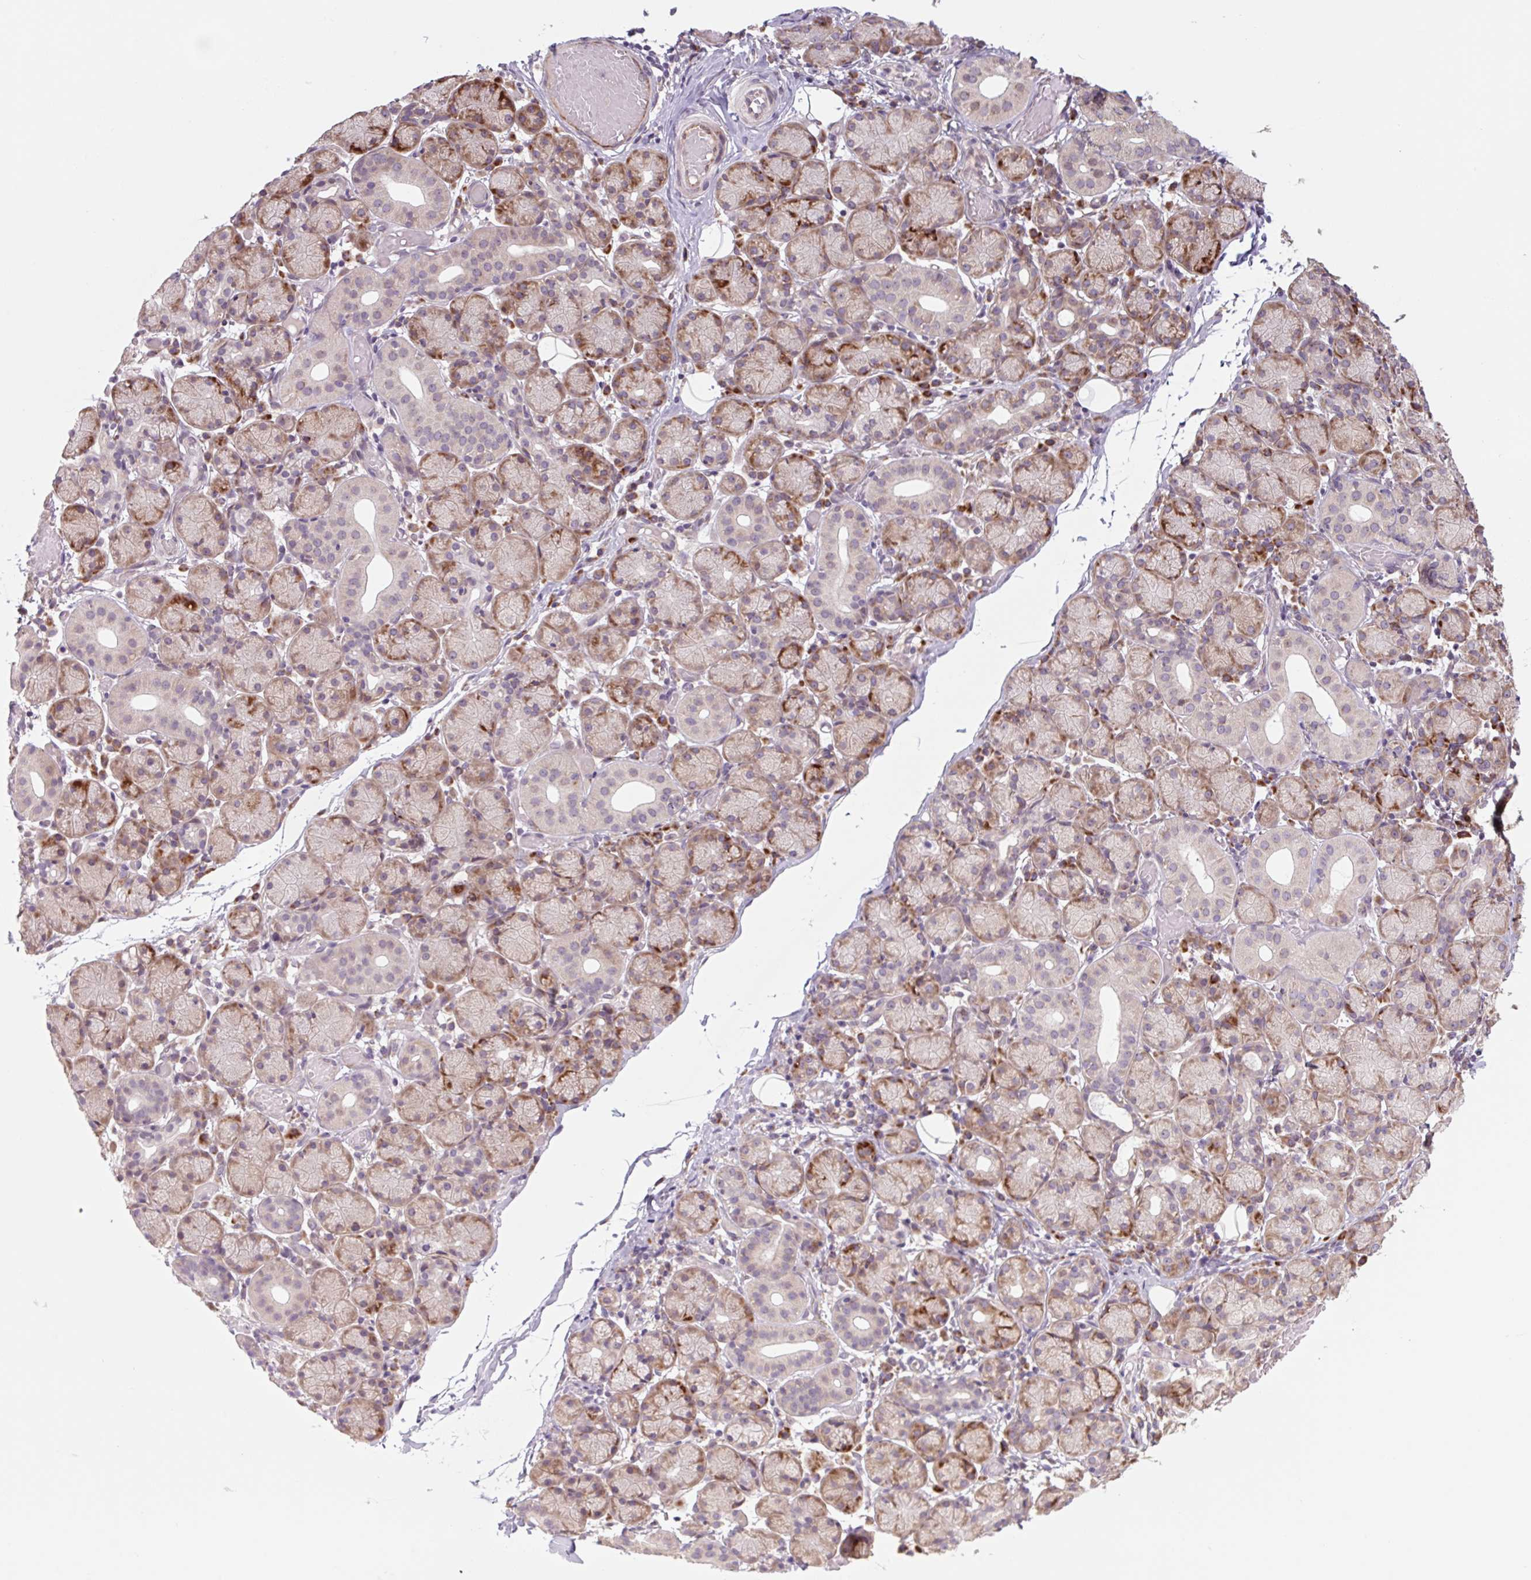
{"staining": {"intensity": "strong", "quantity": "25%-75%", "location": "cytoplasmic/membranous"}, "tissue": "salivary gland", "cell_type": "Glandular cells", "image_type": "normal", "snomed": [{"axis": "morphology", "description": "Normal tissue, NOS"}, {"axis": "topography", "description": "Salivary gland"}], "caption": "Glandular cells exhibit high levels of strong cytoplasmic/membranous positivity in approximately 25%-75% of cells in benign human salivary gland. Using DAB (brown) and hematoxylin (blue) stains, captured at high magnification using brightfield microscopy.", "gene": "PLA2G4A", "patient": {"sex": "female", "age": 24}}